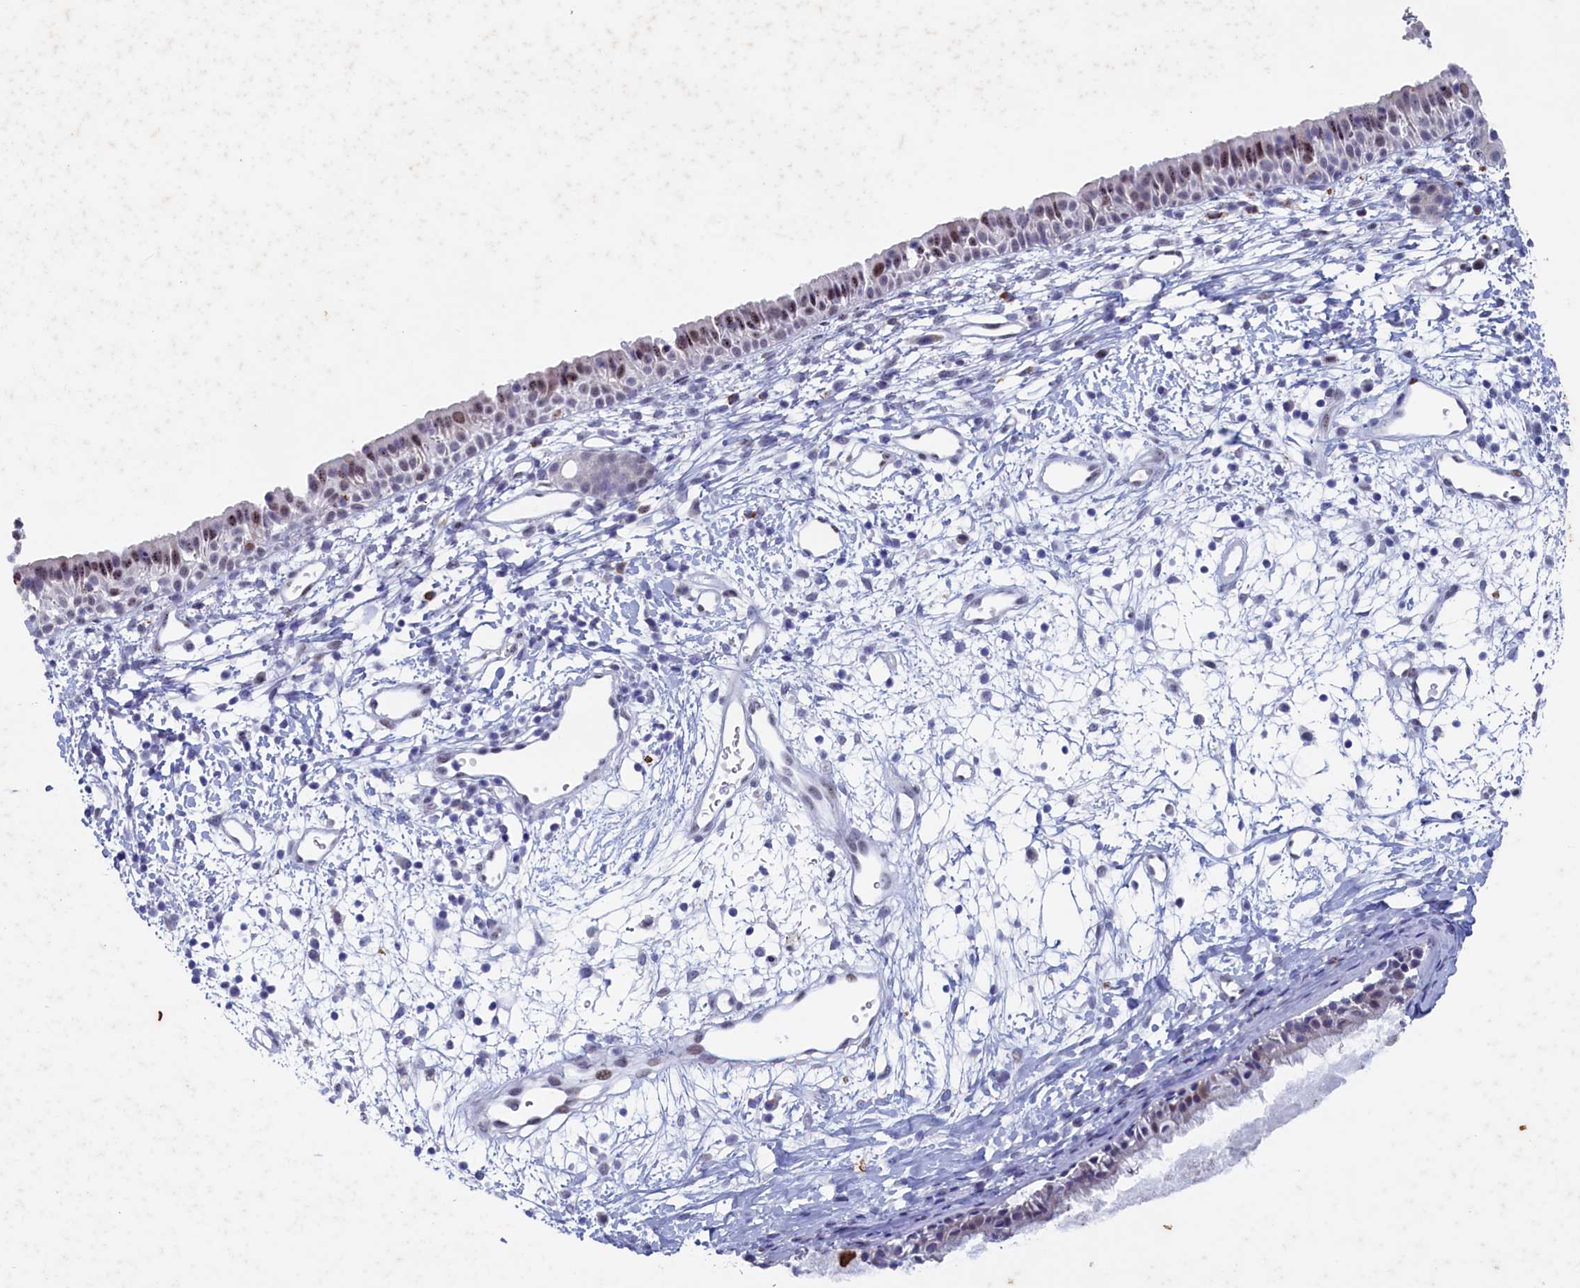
{"staining": {"intensity": "moderate", "quantity": "25%-75%", "location": "nuclear"}, "tissue": "nasopharynx", "cell_type": "Respiratory epithelial cells", "image_type": "normal", "snomed": [{"axis": "morphology", "description": "Normal tissue, NOS"}, {"axis": "topography", "description": "Nasopharynx"}], "caption": "There is medium levels of moderate nuclear staining in respiratory epithelial cells of benign nasopharynx, as demonstrated by immunohistochemical staining (brown color).", "gene": "WDR76", "patient": {"sex": "male", "age": 22}}